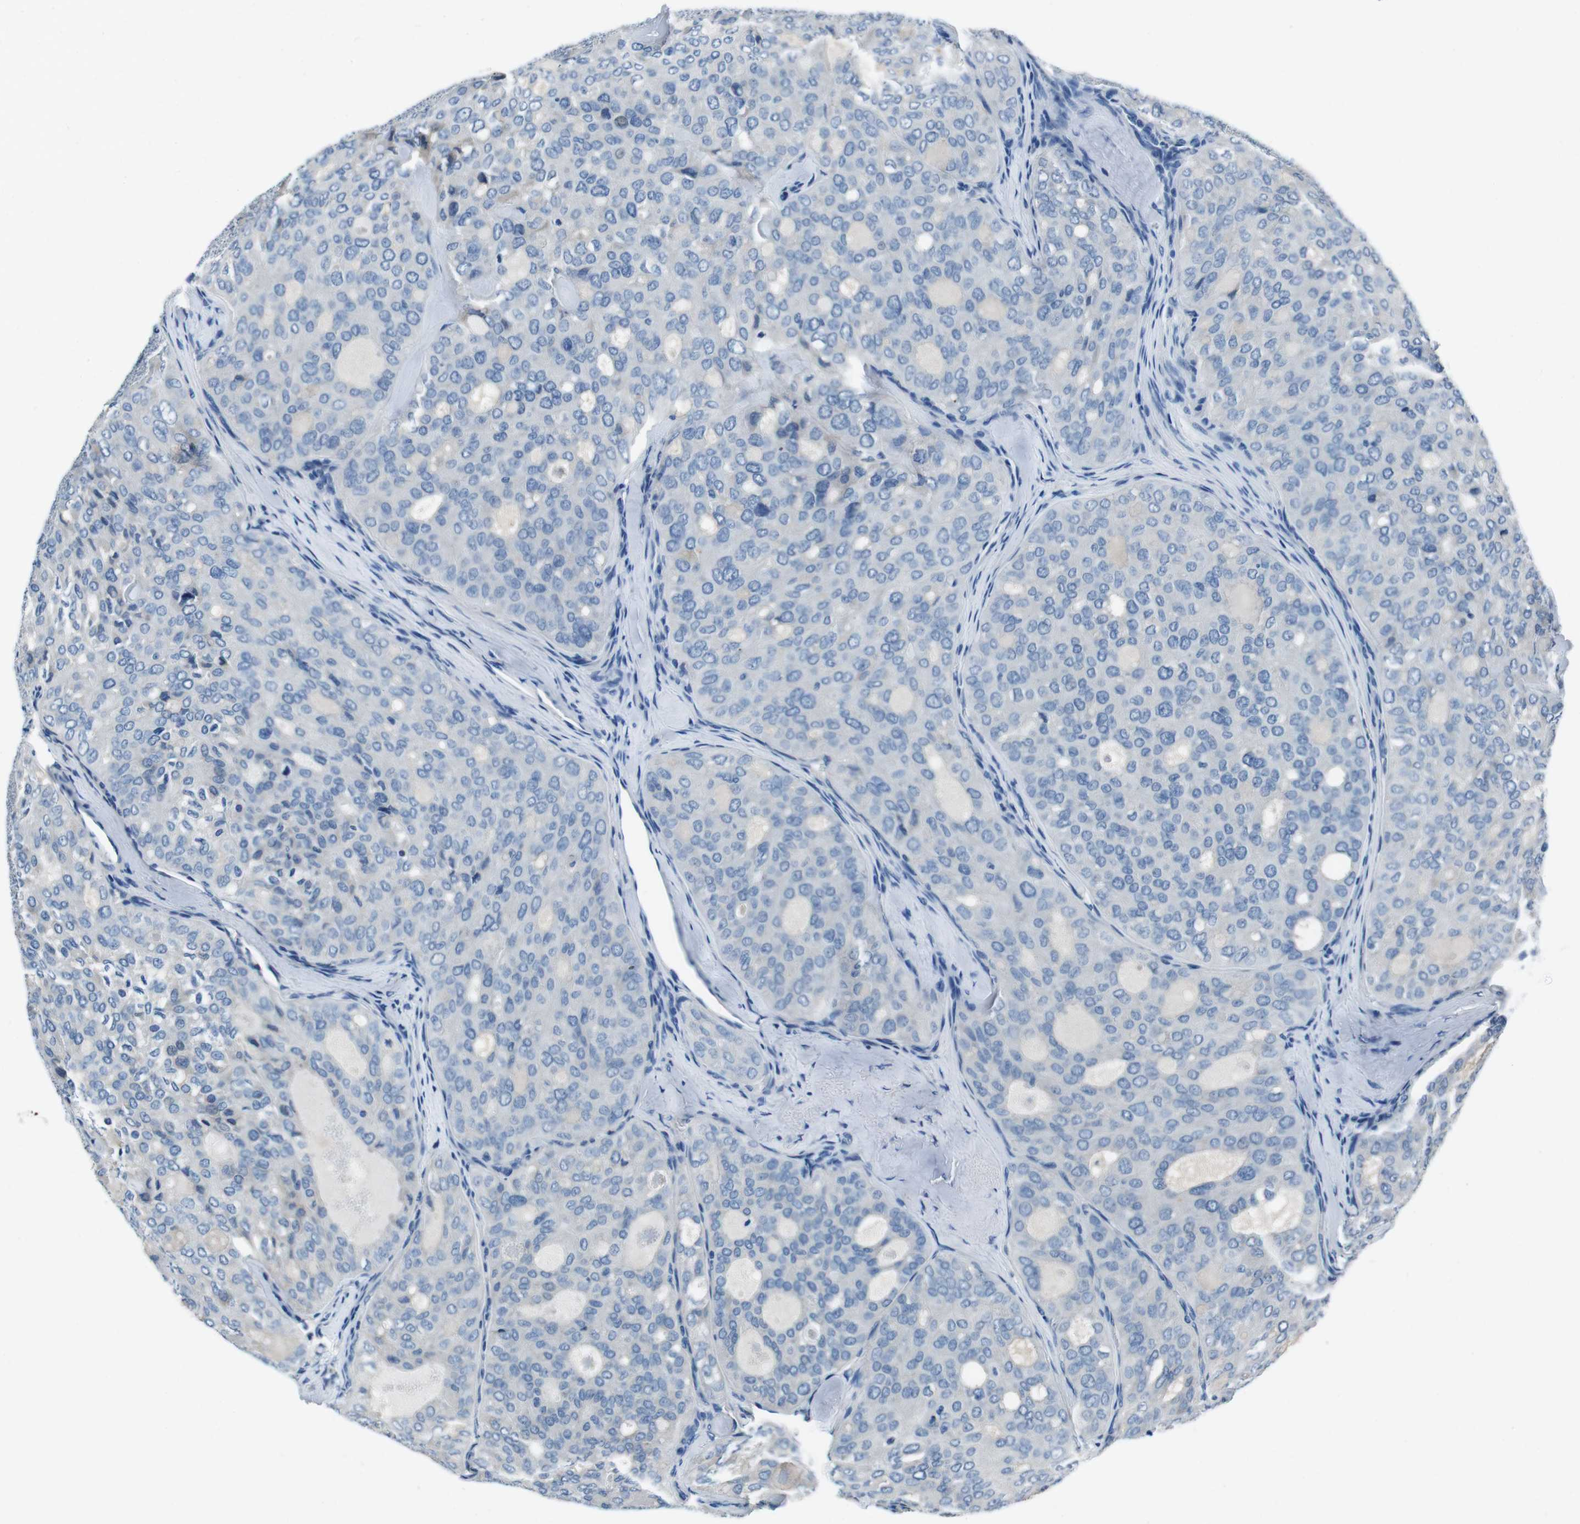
{"staining": {"intensity": "negative", "quantity": "none", "location": "none"}, "tissue": "thyroid cancer", "cell_type": "Tumor cells", "image_type": "cancer", "snomed": [{"axis": "morphology", "description": "Follicular adenoma carcinoma, NOS"}, {"axis": "topography", "description": "Thyroid gland"}], "caption": "Immunohistochemical staining of thyroid cancer (follicular adenoma carcinoma) shows no significant expression in tumor cells. (Immunohistochemistry (ihc), brightfield microscopy, high magnification).", "gene": "CASQ1", "patient": {"sex": "male", "age": 75}}